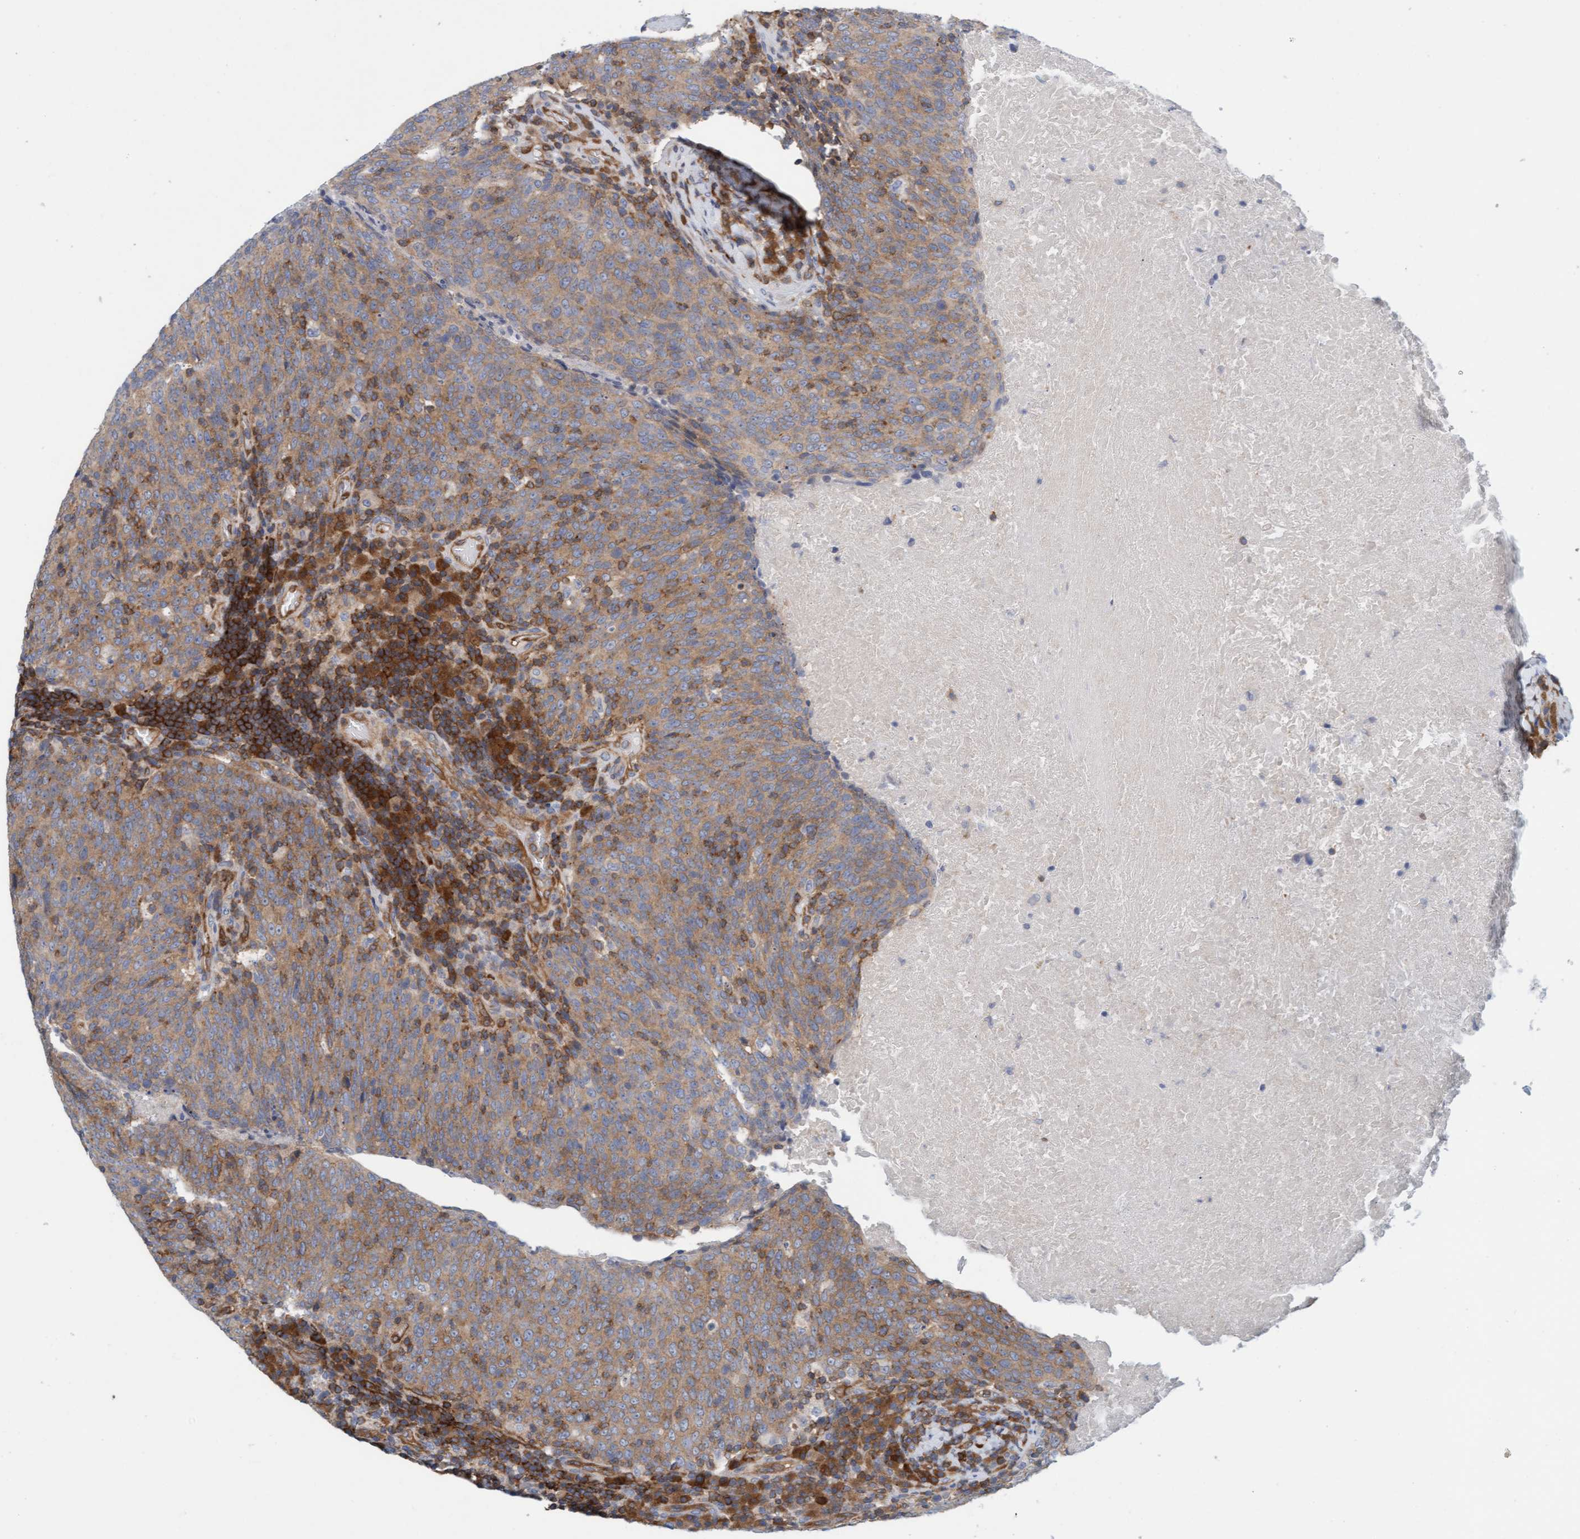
{"staining": {"intensity": "moderate", "quantity": ">75%", "location": "cytoplasmic/membranous"}, "tissue": "head and neck cancer", "cell_type": "Tumor cells", "image_type": "cancer", "snomed": [{"axis": "morphology", "description": "Squamous cell carcinoma, NOS"}, {"axis": "morphology", "description": "Squamous cell carcinoma, metastatic, NOS"}, {"axis": "topography", "description": "Lymph node"}, {"axis": "topography", "description": "Head-Neck"}], "caption": "Immunohistochemical staining of head and neck squamous cell carcinoma reveals medium levels of moderate cytoplasmic/membranous protein staining in about >75% of tumor cells.", "gene": "PRKD2", "patient": {"sex": "male", "age": 62}}